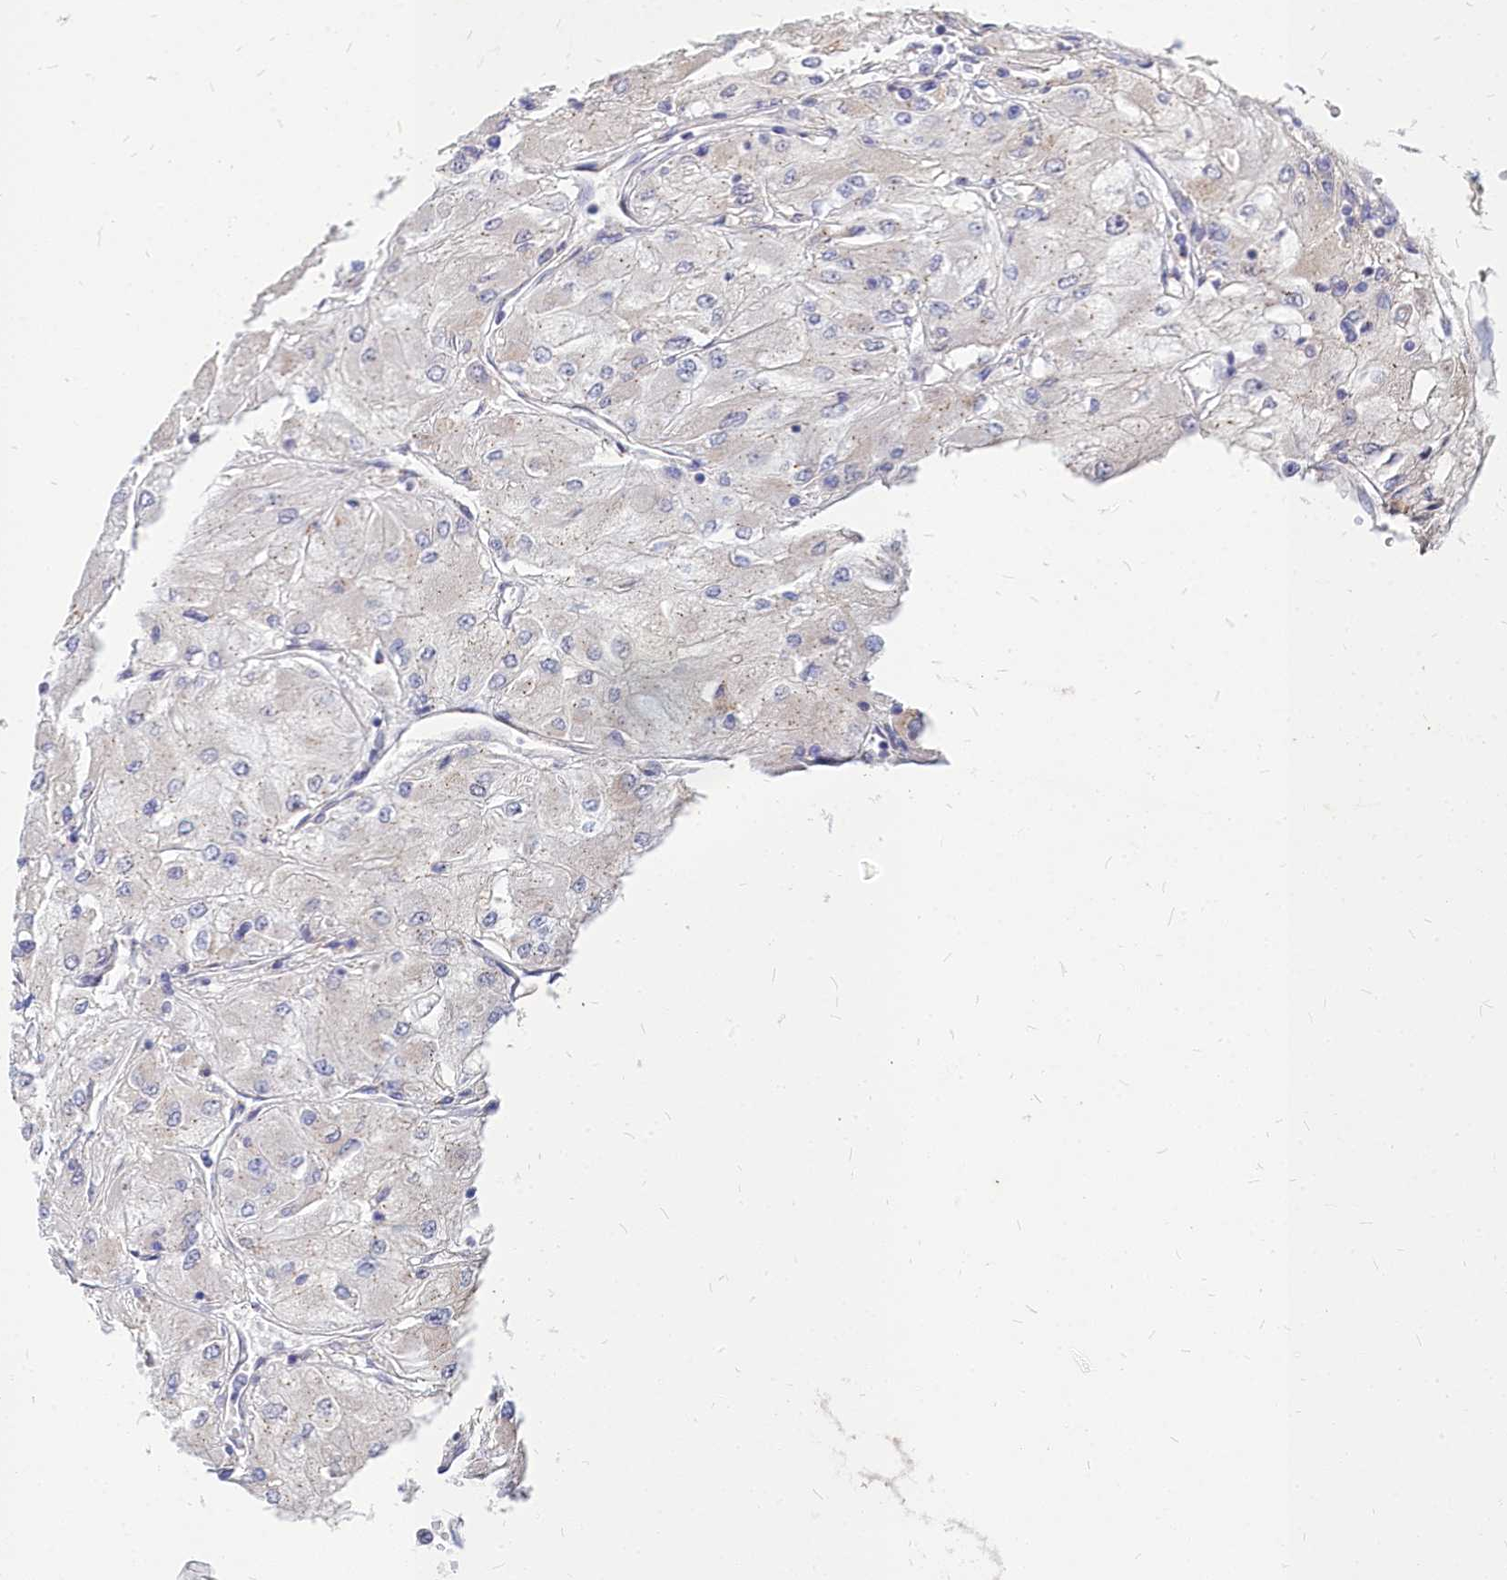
{"staining": {"intensity": "negative", "quantity": "none", "location": "none"}, "tissue": "renal cancer", "cell_type": "Tumor cells", "image_type": "cancer", "snomed": [{"axis": "morphology", "description": "Adenocarcinoma, NOS"}, {"axis": "topography", "description": "Kidney"}], "caption": "Human renal cancer (adenocarcinoma) stained for a protein using immunohistochemistry (IHC) shows no expression in tumor cells.", "gene": "NOXA1", "patient": {"sex": "male", "age": 80}}